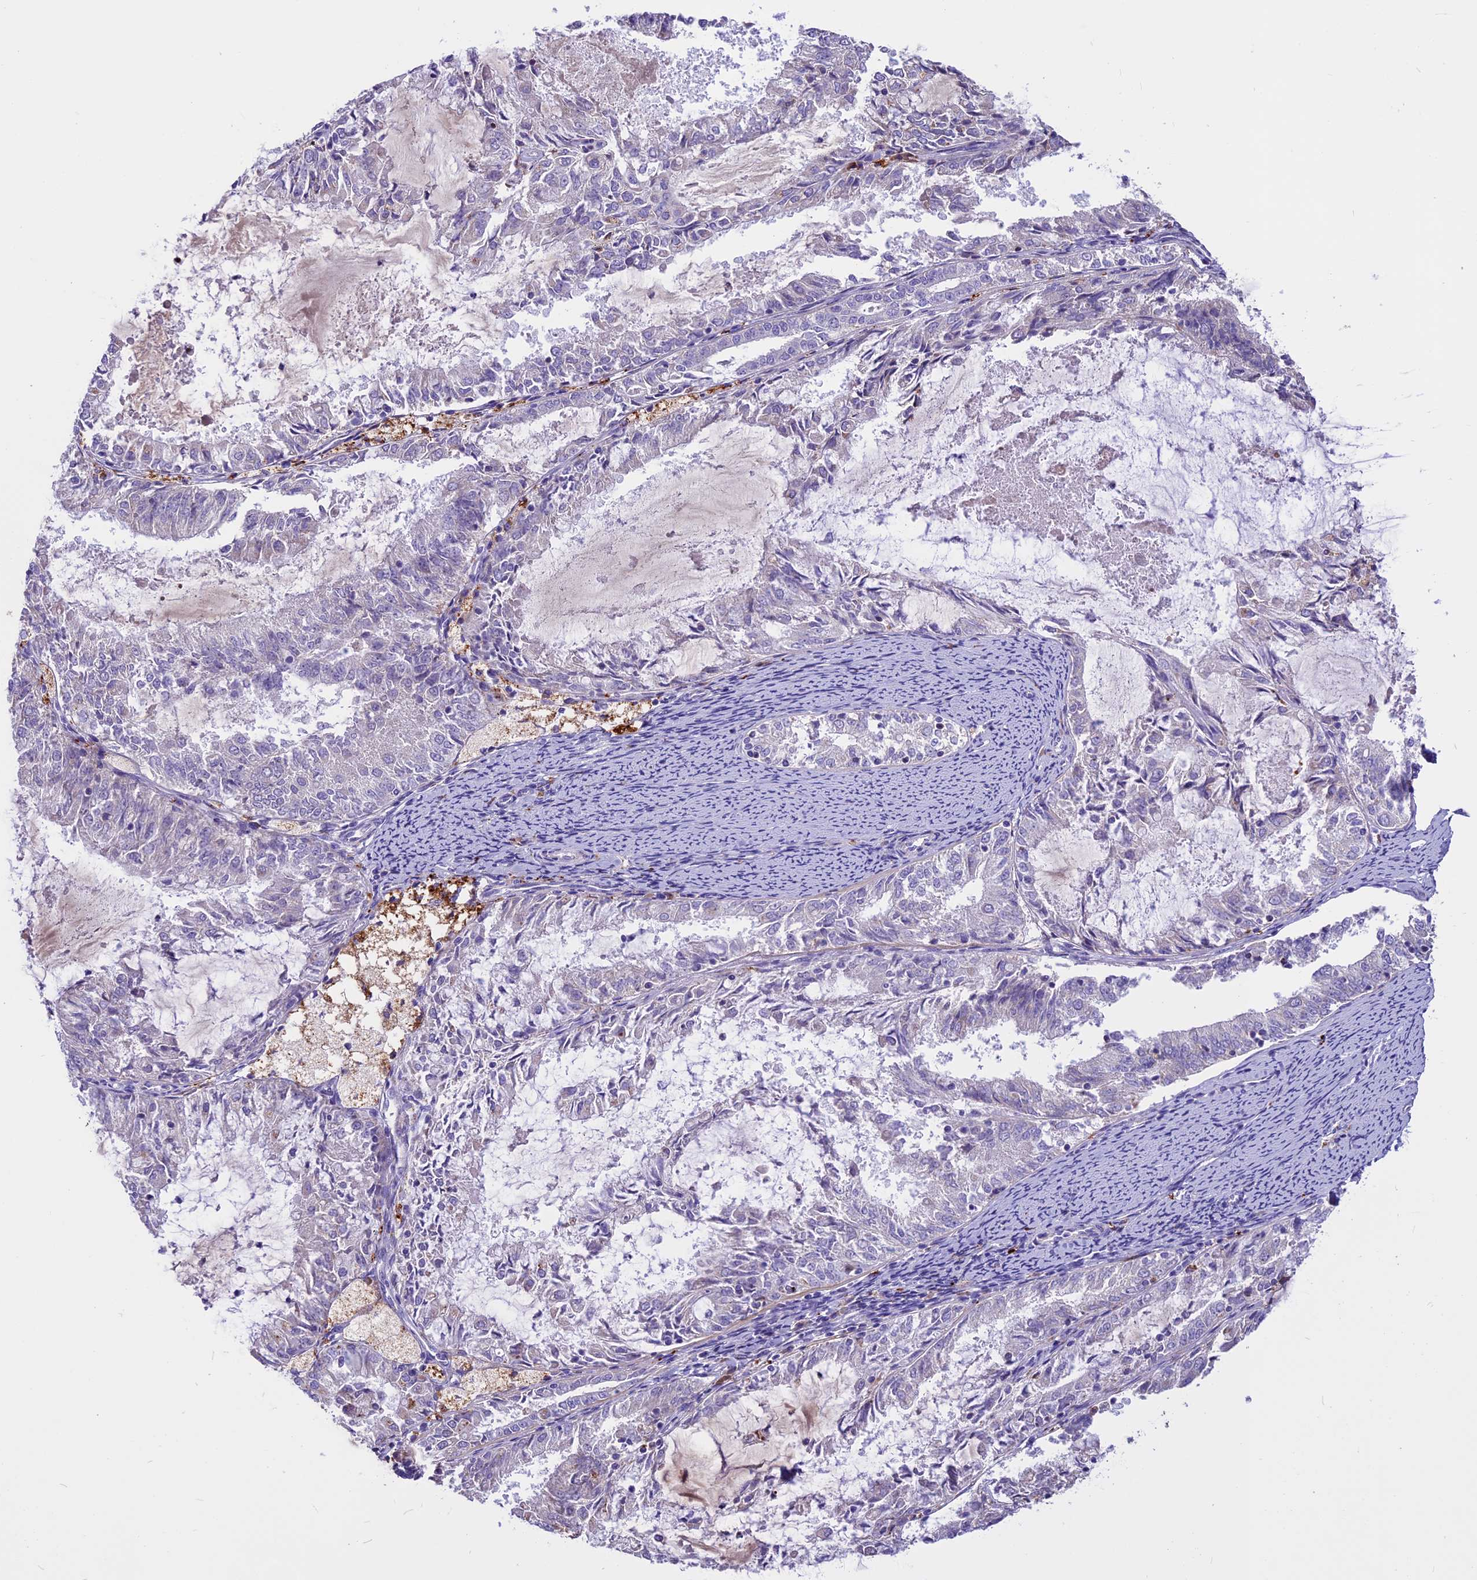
{"staining": {"intensity": "negative", "quantity": "none", "location": "none"}, "tissue": "endometrial cancer", "cell_type": "Tumor cells", "image_type": "cancer", "snomed": [{"axis": "morphology", "description": "Adenocarcinoma, NOS"}, {"axis": "topography", "description": "Endometrium"}], "caption": "High power microscopy histopathology image of an IHC photomicrograph of adenocarcinoma (endometrial), revealing no significant staining in tumor cells.", "gene": "THRSP", "patient": {"sex": "female", "age": 57}}